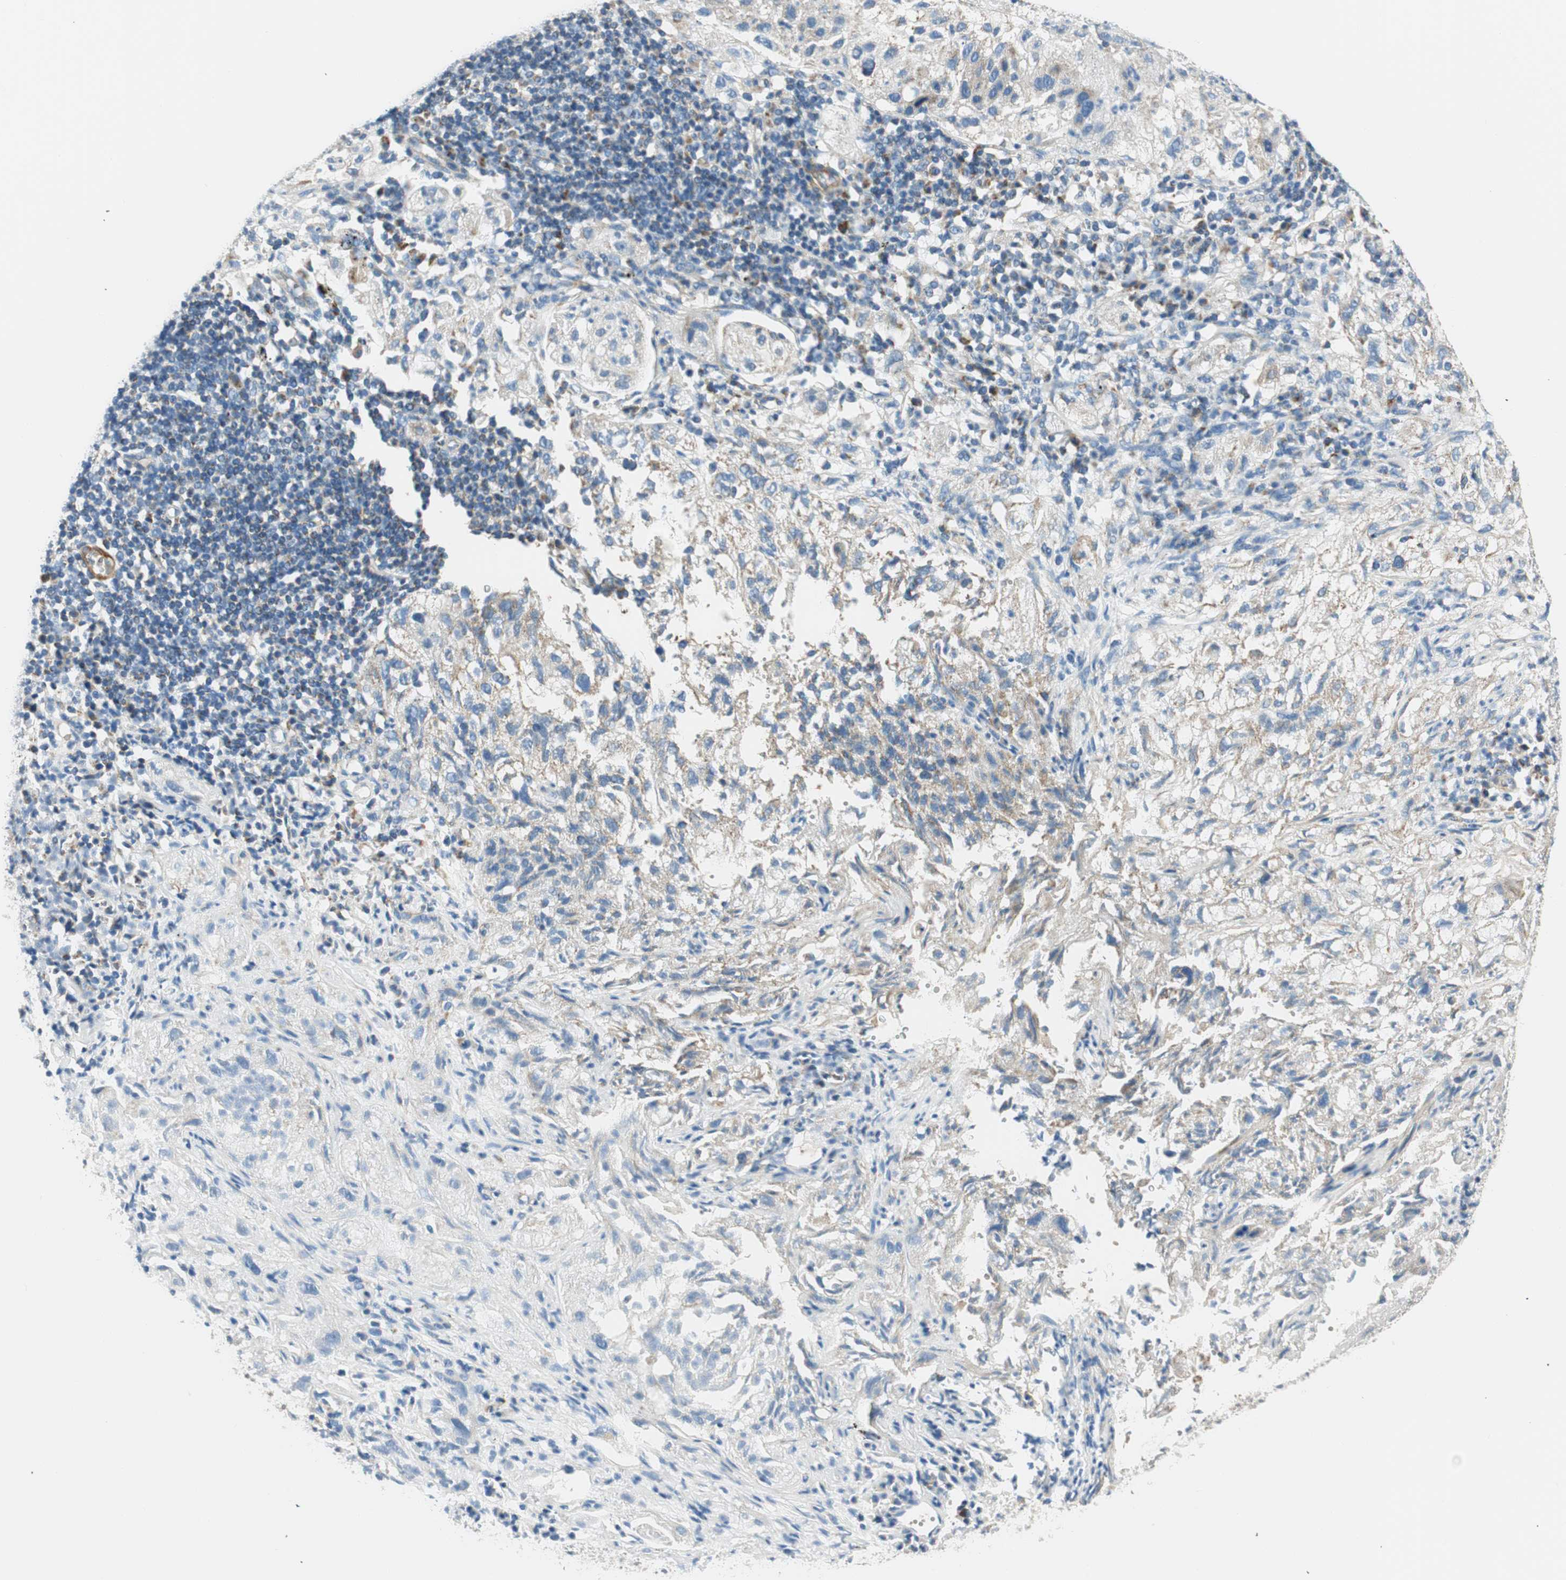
{"staining": {"intensity": "weak", "quantity": "25%-75%", "location": "cytoplasmic/membranous"}, "tissue": "lung cancer", "cell_type": "Tumor cells", "image_type": "cancer", "snomed": [{"axis": "morphology", "description": "Inflammation, NOS"}, {"axis": "morphology", "description": "Squamous cell carcinoma, NOS"}, {"axis": "topography", "description": "Lymph node"}, {"axis": "topography", "description": "Soft tissue"}, {"axis": "topography", "description": "Lung"}], "caption": "About 25%-75% of tumor cells in lung cancer exhibit weak cytoplasmic/membranous protein positivity as visualized by brown immunohistochemical staining.", "gene": "RORB", "patient": {"sex": "male", "age": 66}}